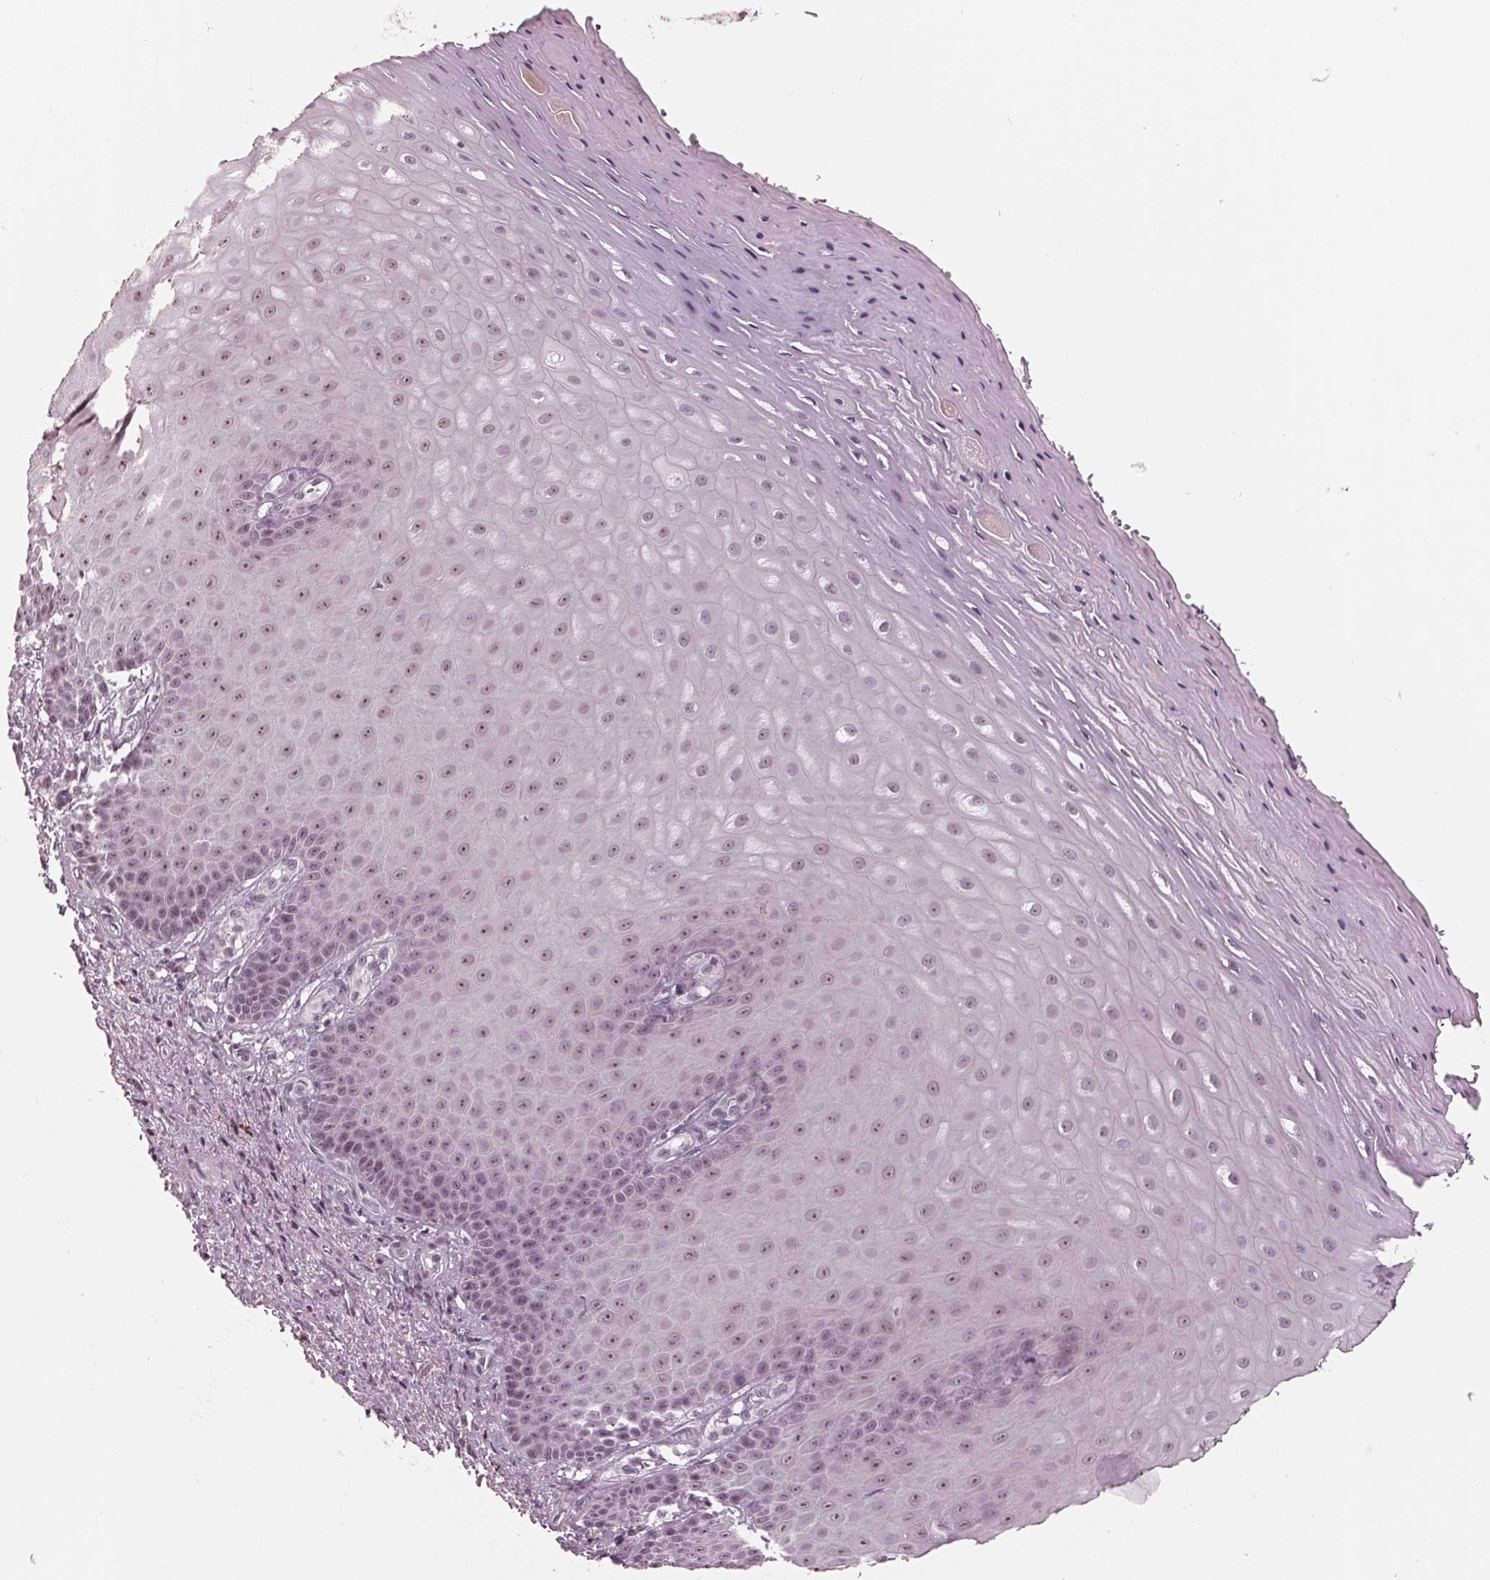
{"staining": {"intensity": "weak", "quantity": "25%-75%", "location": "nuclear"}, "tissue": "vagina", "cell_type": "Squamous epithelial cells", "image_type": "normal", "snomed": [{"axis": "morphology", "description": "Normal tissue, NOS"}, {"axis": "topography", "description": "Vagina"}], "caption": "High-magnification brightfield microscopy of unremarkable vagina stained with DAB (brown) and counterstained with hematoxylin (blue). squamous epithelial cells exhibit weak nuclear staining is present in approximately25%-75% of cells. (DAB IHC, brown staining for protein, blue staining for nuclei).", "gene": "SLX4", "patient": {"sex": "female", "age": 83}}